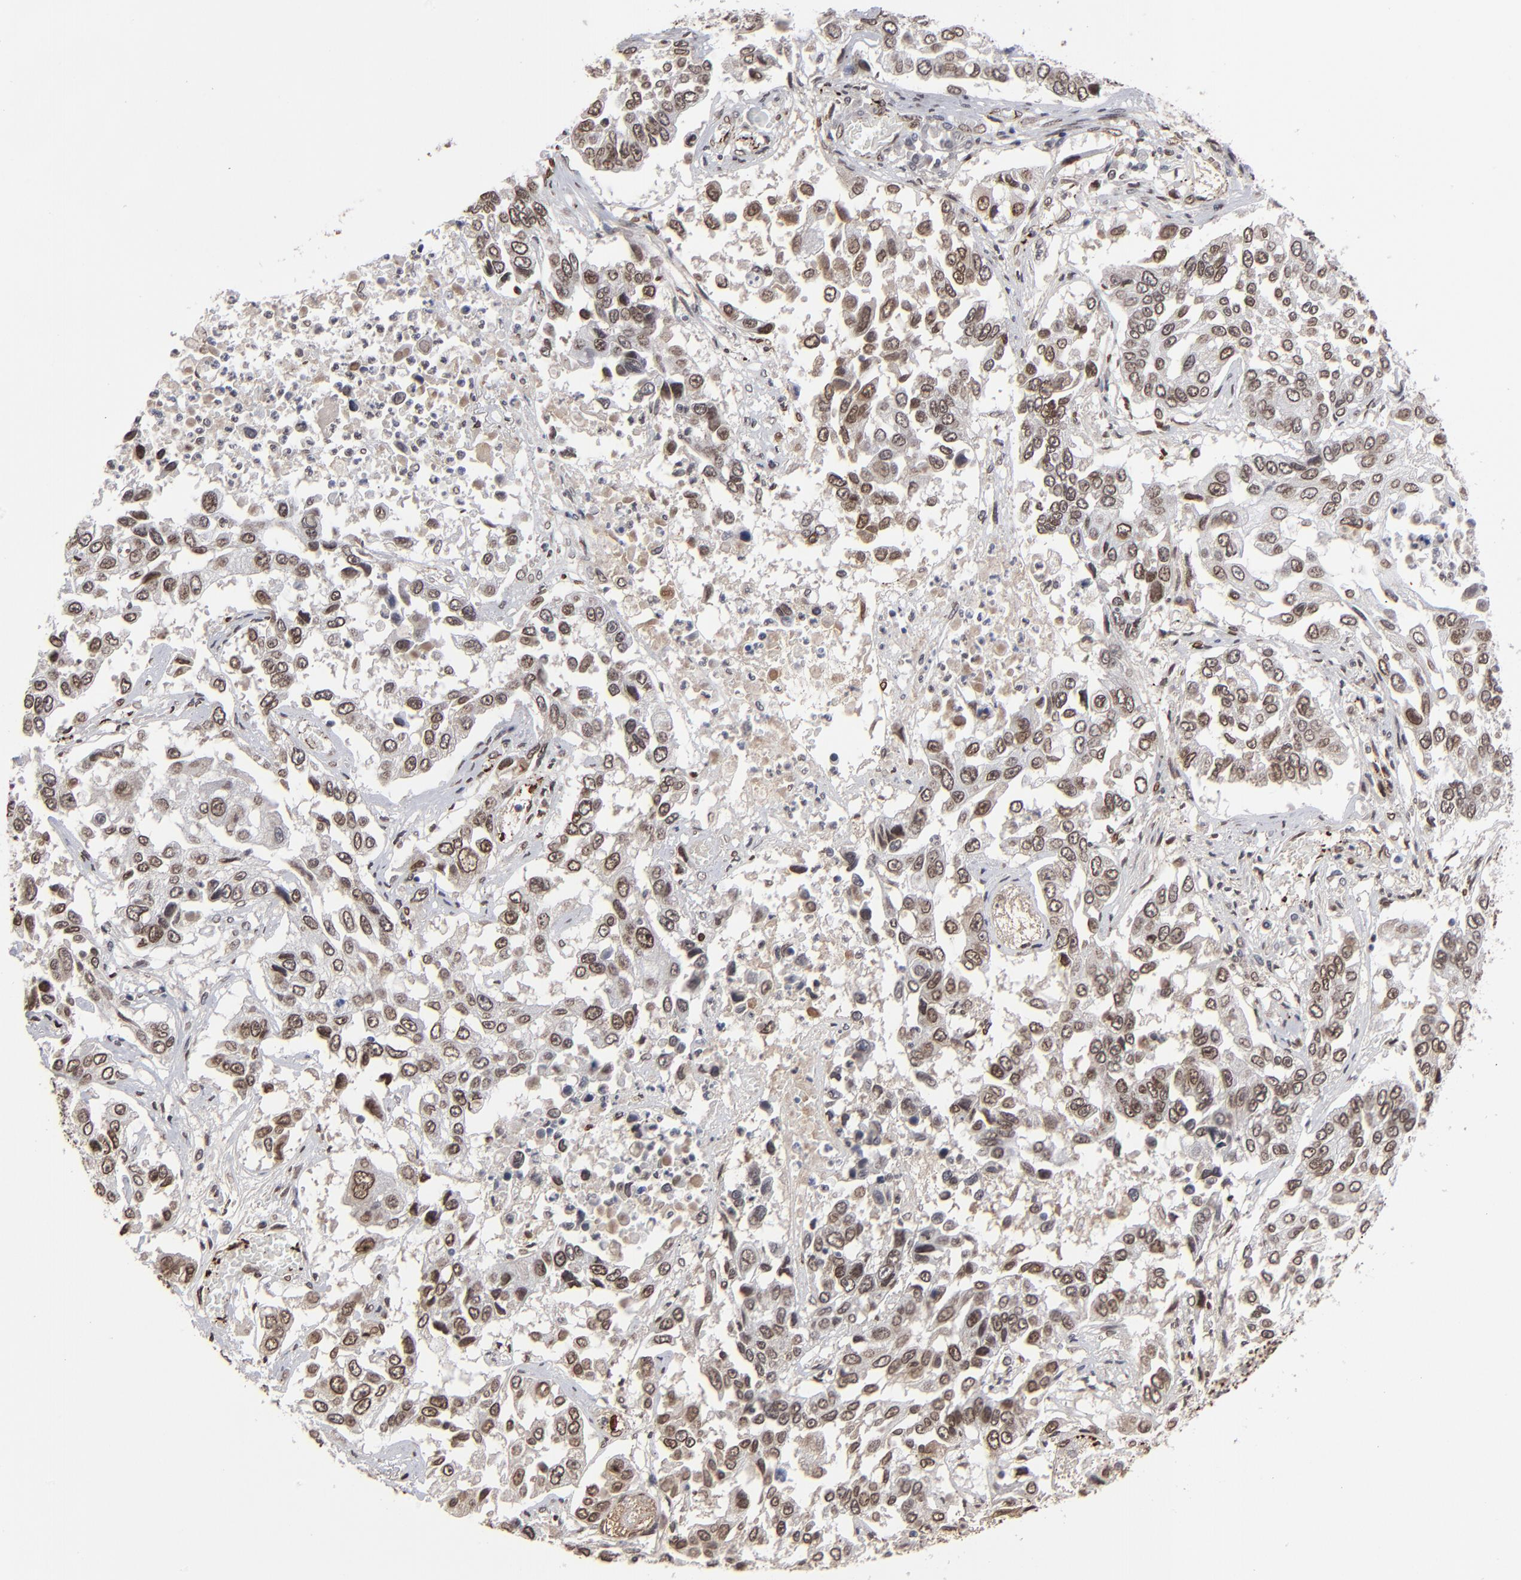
{"staining": {"intensity": "moderate", "quantity": "25%-75%", "location": "nuclear"}, "tissue": "lung cancer", "cell_type": "Tumor cells", "image_type": "cancer", "snomed": [{"axis": "morphology", "description": "Squamous cell carcinoma, NOS"}, {"axis": "topography", "description": "Lung"}], "caption": "Tumor cells exhibit medium levels of moderate nuclear positivity in about 25%-75% of cells in human lung cancer. (IHC, brightfield microscopy, high magnification).", "gene": "BAZ1A", "patient": {"sex": "male", "age": 71}}